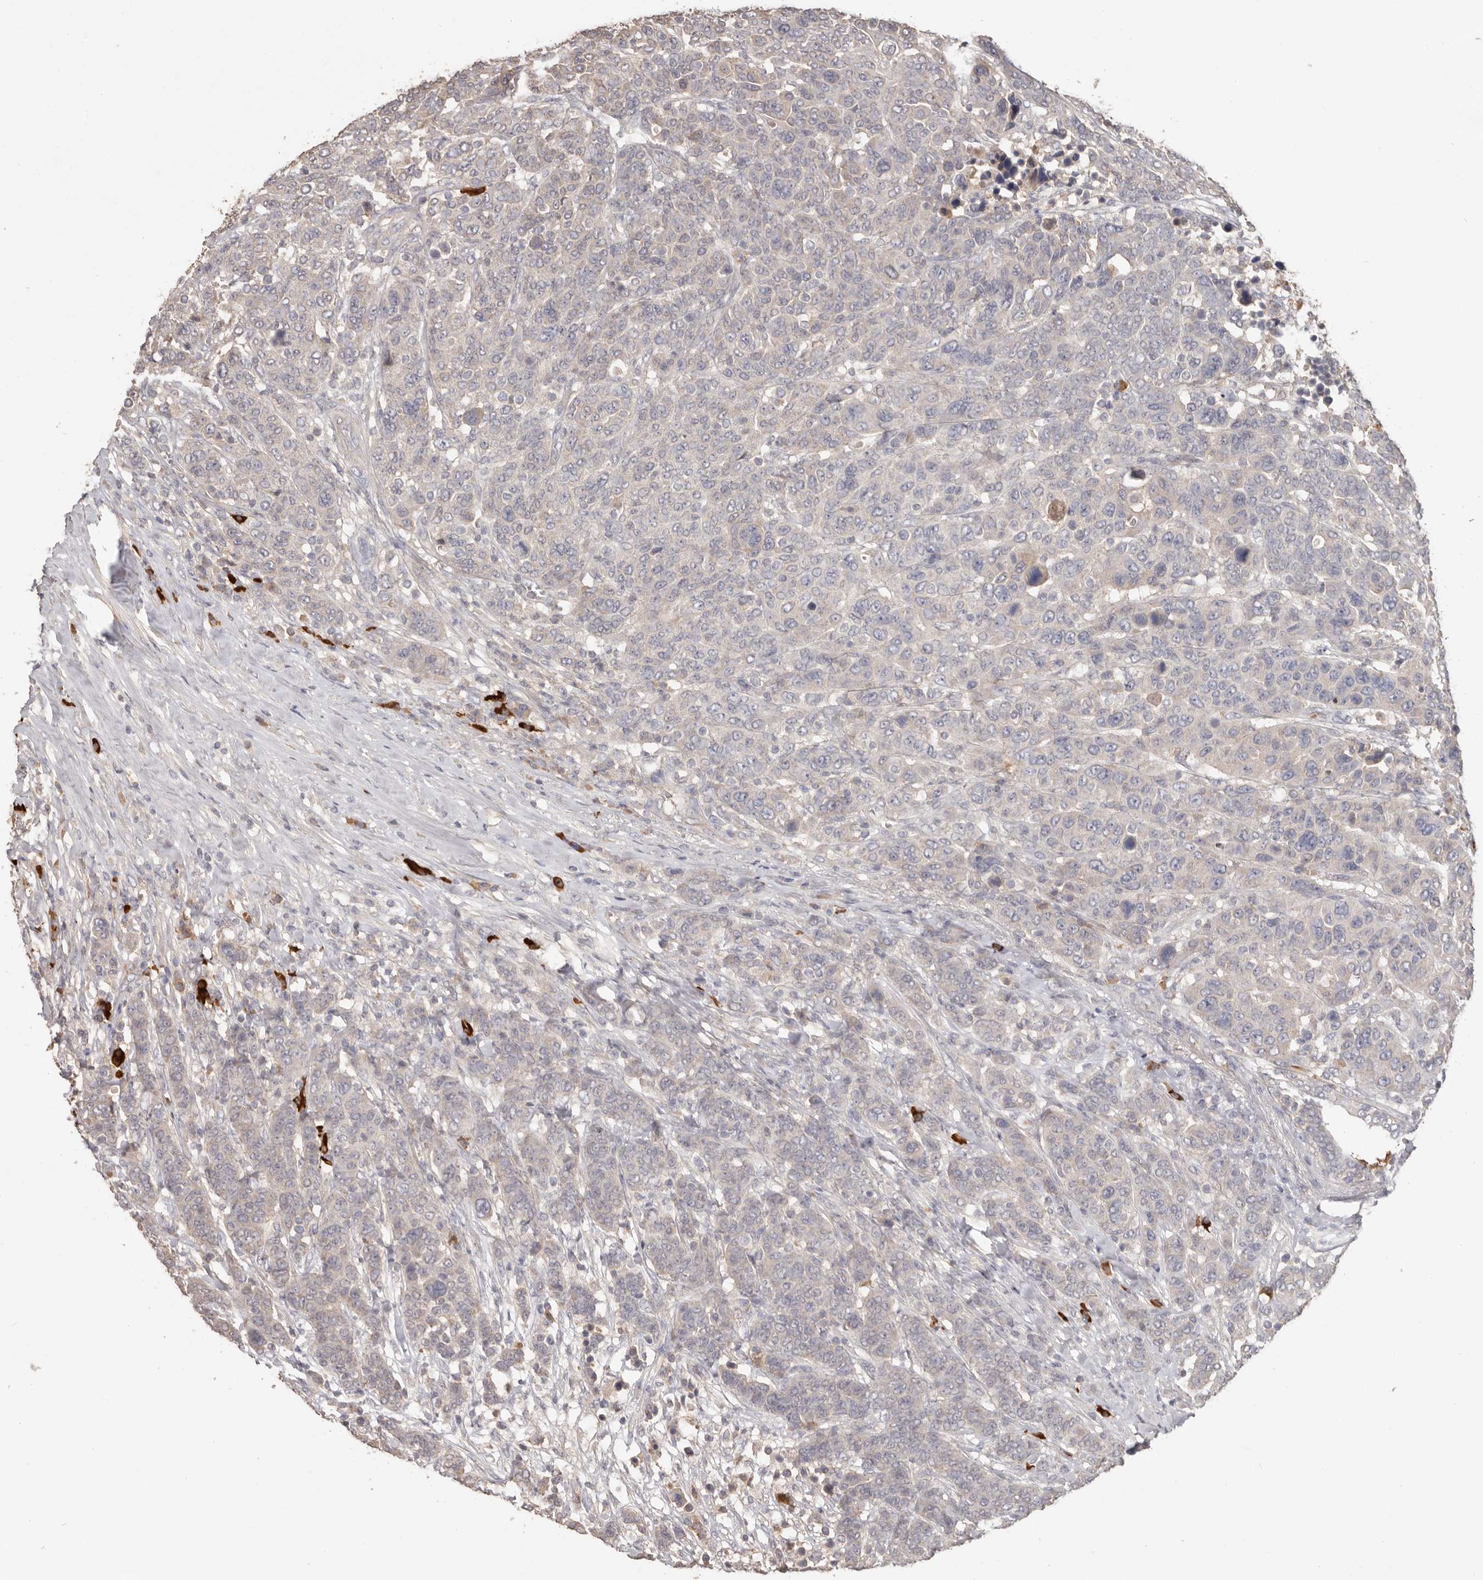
{"staining": {"intensity": "moderate", "quantity": "<25%", "location": "cytoplasmic/membranous"}, "tissue": "breast cancer", "cell_type": "Tumor cells", "image_type": "cancer", "snomed": [{"axis": "morphology", "description": "Duct carcinoma"}, {"axis": "topography", "description": "Breast"}], "caption": "Immunohistochemical staining of human breast invasive ductal carcinoma demonstrates moderate cytoplasmic/membranous protein expression in approximately <25% of tumor cells.", "gene": "HCAR2", "patient": {"sex": "female", "age": 37}}